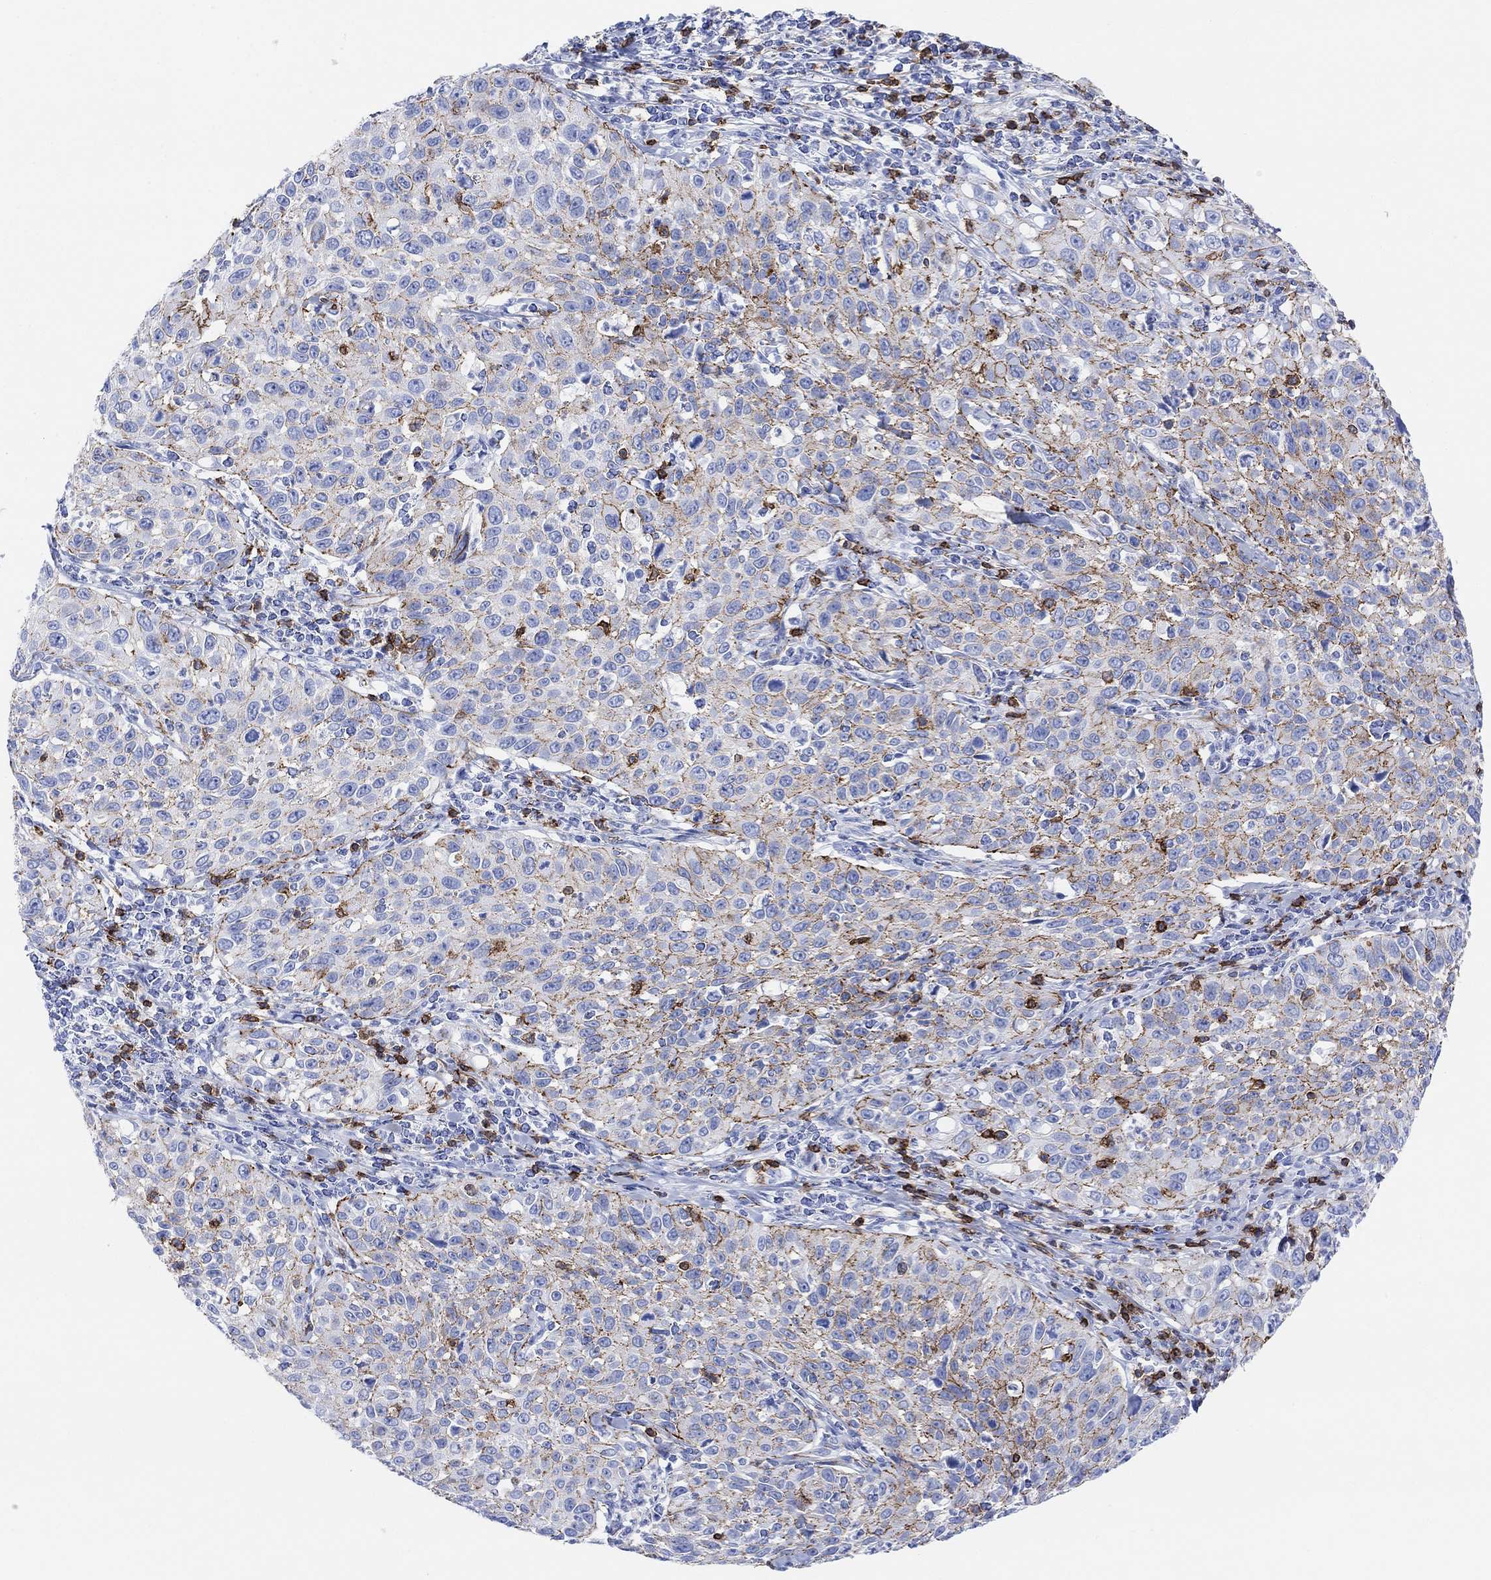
{"staining": {"intensity": "moderate", "quantity": "25%-75%", "location": "cytoplasmic/membranous"}, "tissue": "cervical cancer", "cell_type": "Tumor cells", "image_type": "cancer", "snomed": [{"axis": "morphology", "description": "Squamous cell carcinoma, NOS"}, {"axis": "topography", "description": "Cervix"}], "caption": "Human cervical cancer stained for a protein (brown) demonstrates moderate cytoplasmic/membranous positive positivity in about 25%-75% of tumor cells.", "gene": "GPR65", "patient": {"sex": "female", "age": 26}}